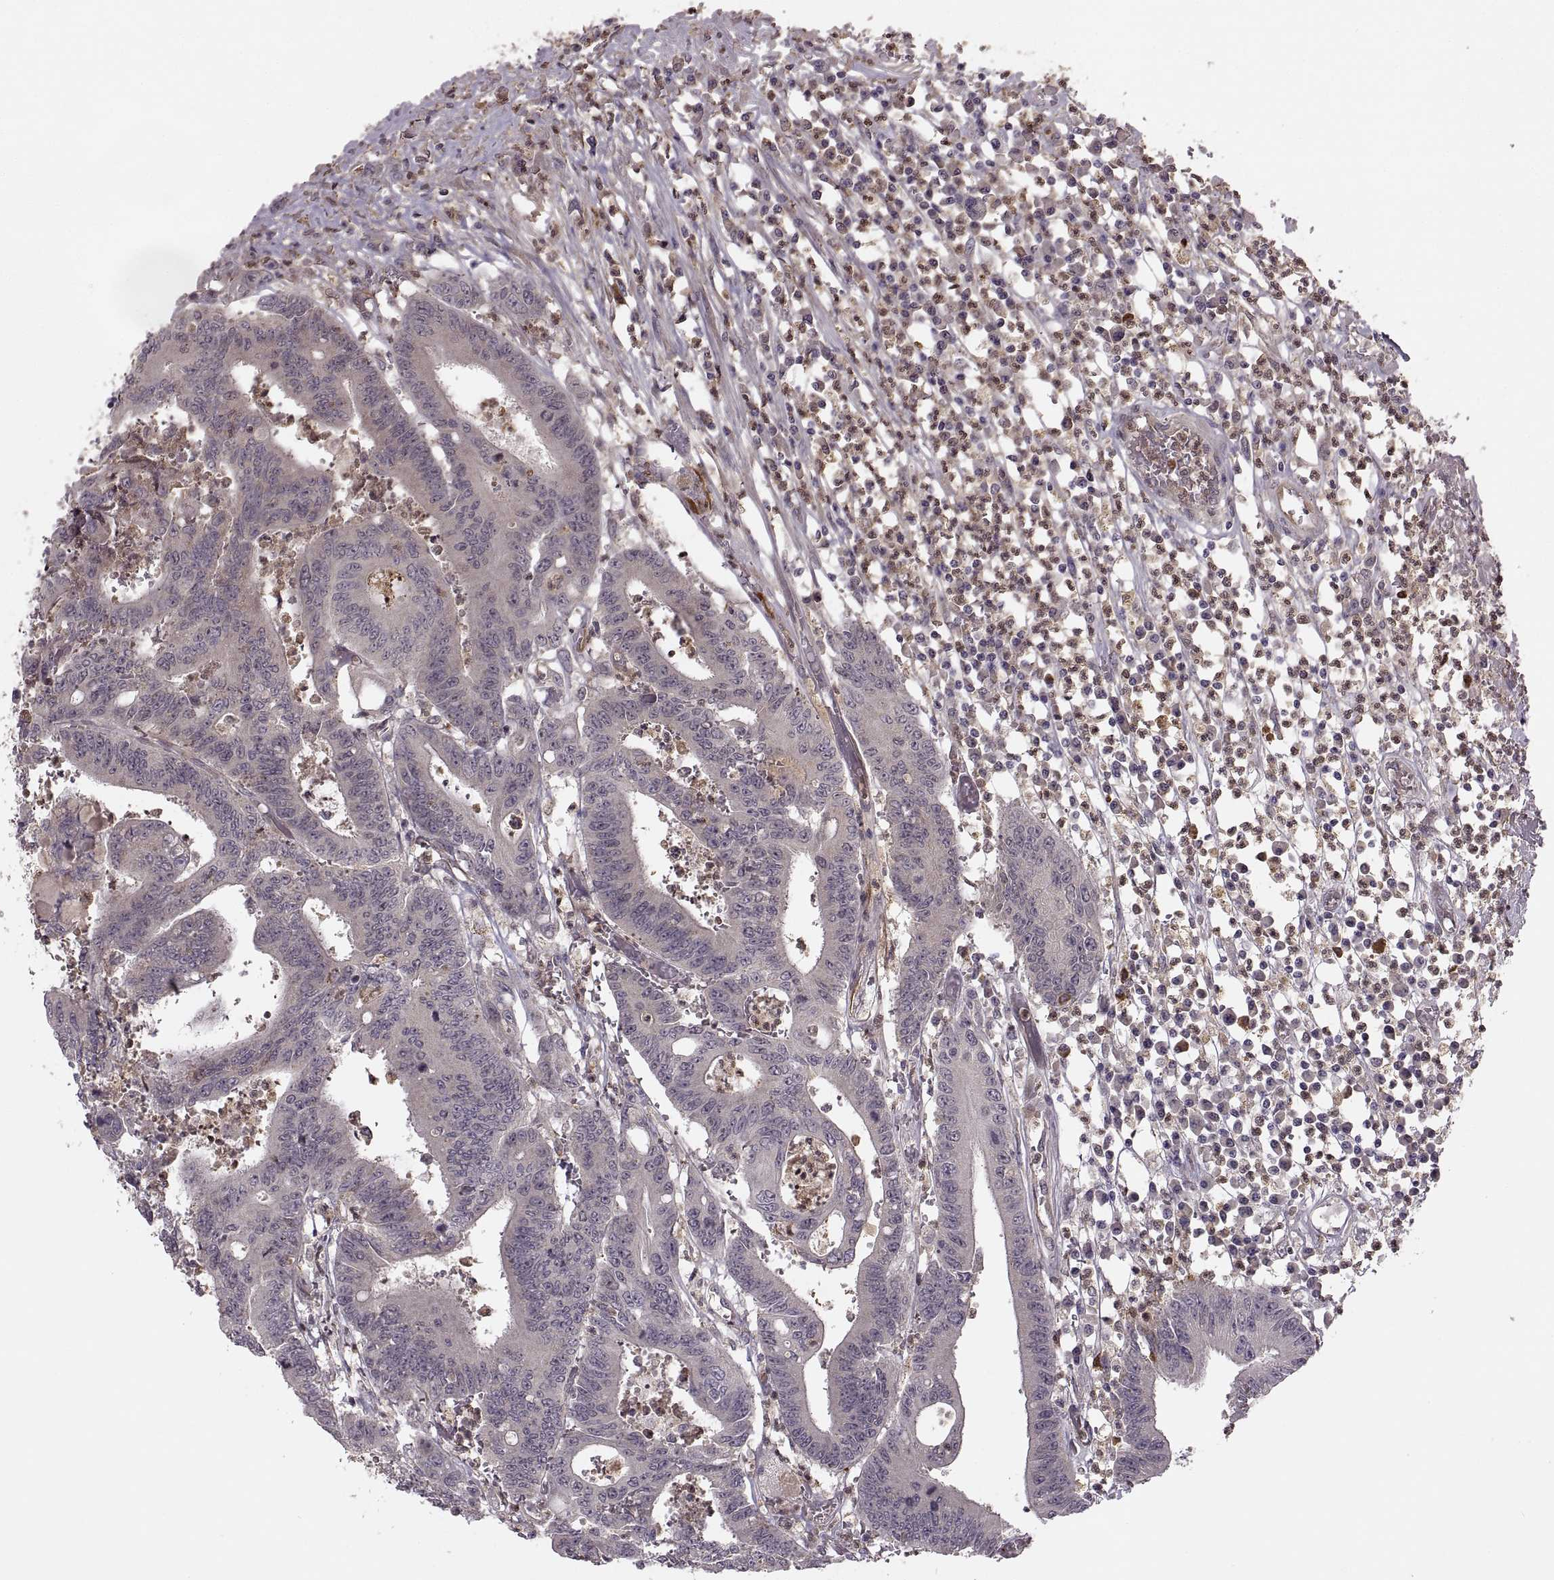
{"staining": {"intensity": "negative", "quantity": "none", "location": "none"}, "tissue": "colorectal cancer", "cell_type": "Tumor cells", "image_type": "cancer", "snomed": [{"axis": "morphology", "description": "Adenocarcinoma, NOS"}, {"axis": "topography", "description": "Rectum"}], "caption": "Tumor cells are negative for protein expression in human adenocarcinoma (colorectal). (Stains: DAB (3,3'-diaminobenzidine) immunohistochemistry with hematoxylin counter stain, Microscopy: brightfield microscopy at high magnification).", "gene": "PIERCE1", "patient": {"sex": "male", "age": 54}}